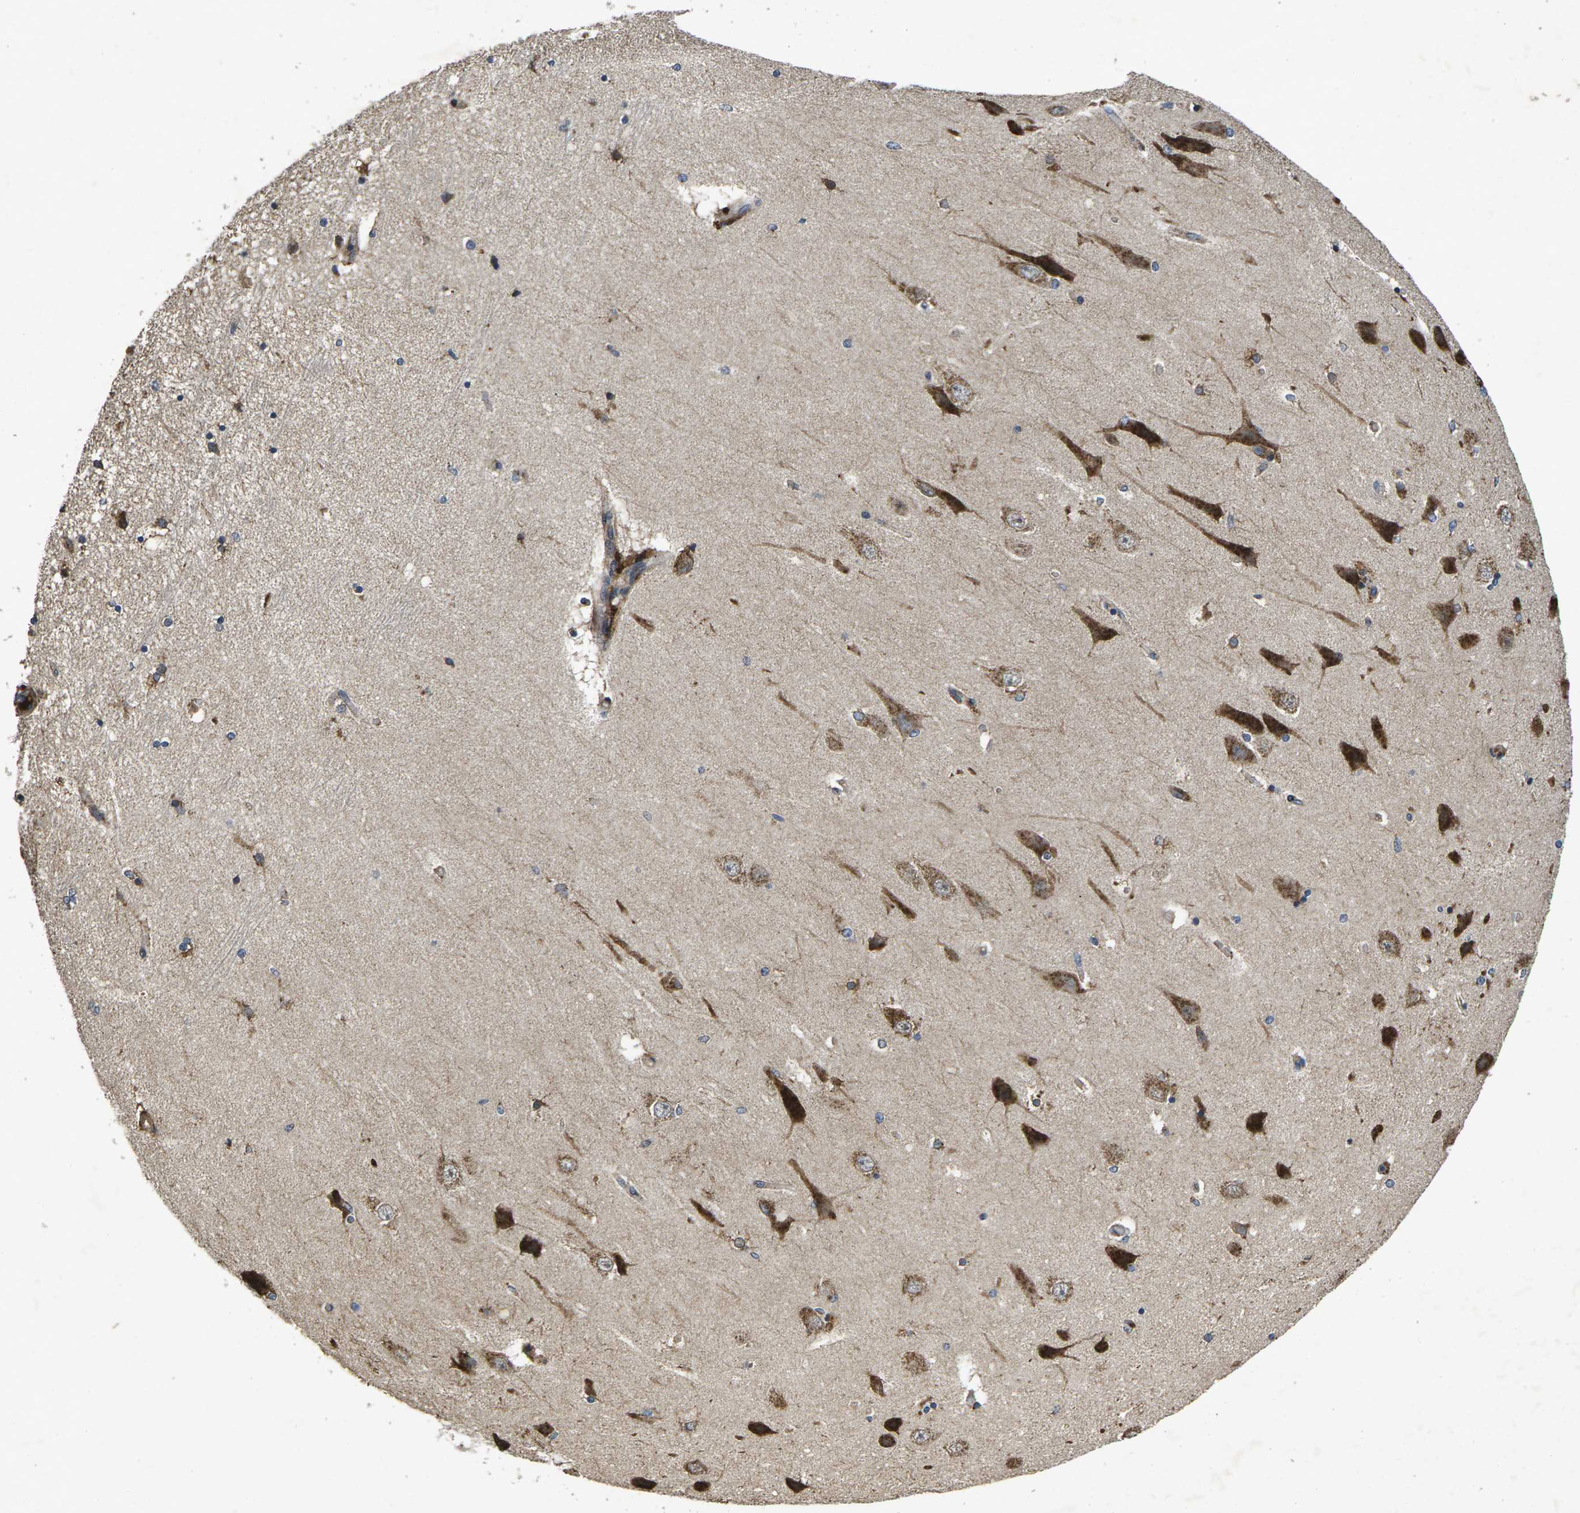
{"staining": {"intensity": "moderate", "quantity": "25%-75%", "location": "cytoplasmic/membranous"}, "tissue": "hippocampus", "cell_type": "Glial cells", "image_type": "normal", "snomed": [{"axis": "morphology", "description": "Normal tissue, NOS"}, {"axis": "topography", "description": "Hippocampus"}], "caption": "This micrograph displays IHC staining of benign hippocampus, with medium moderate cytoplasmic/membranous positivity in about 25%-75% of glial cells.", "gene": "B4GAT1", "patient": {"sex": "female", "age": 54}}